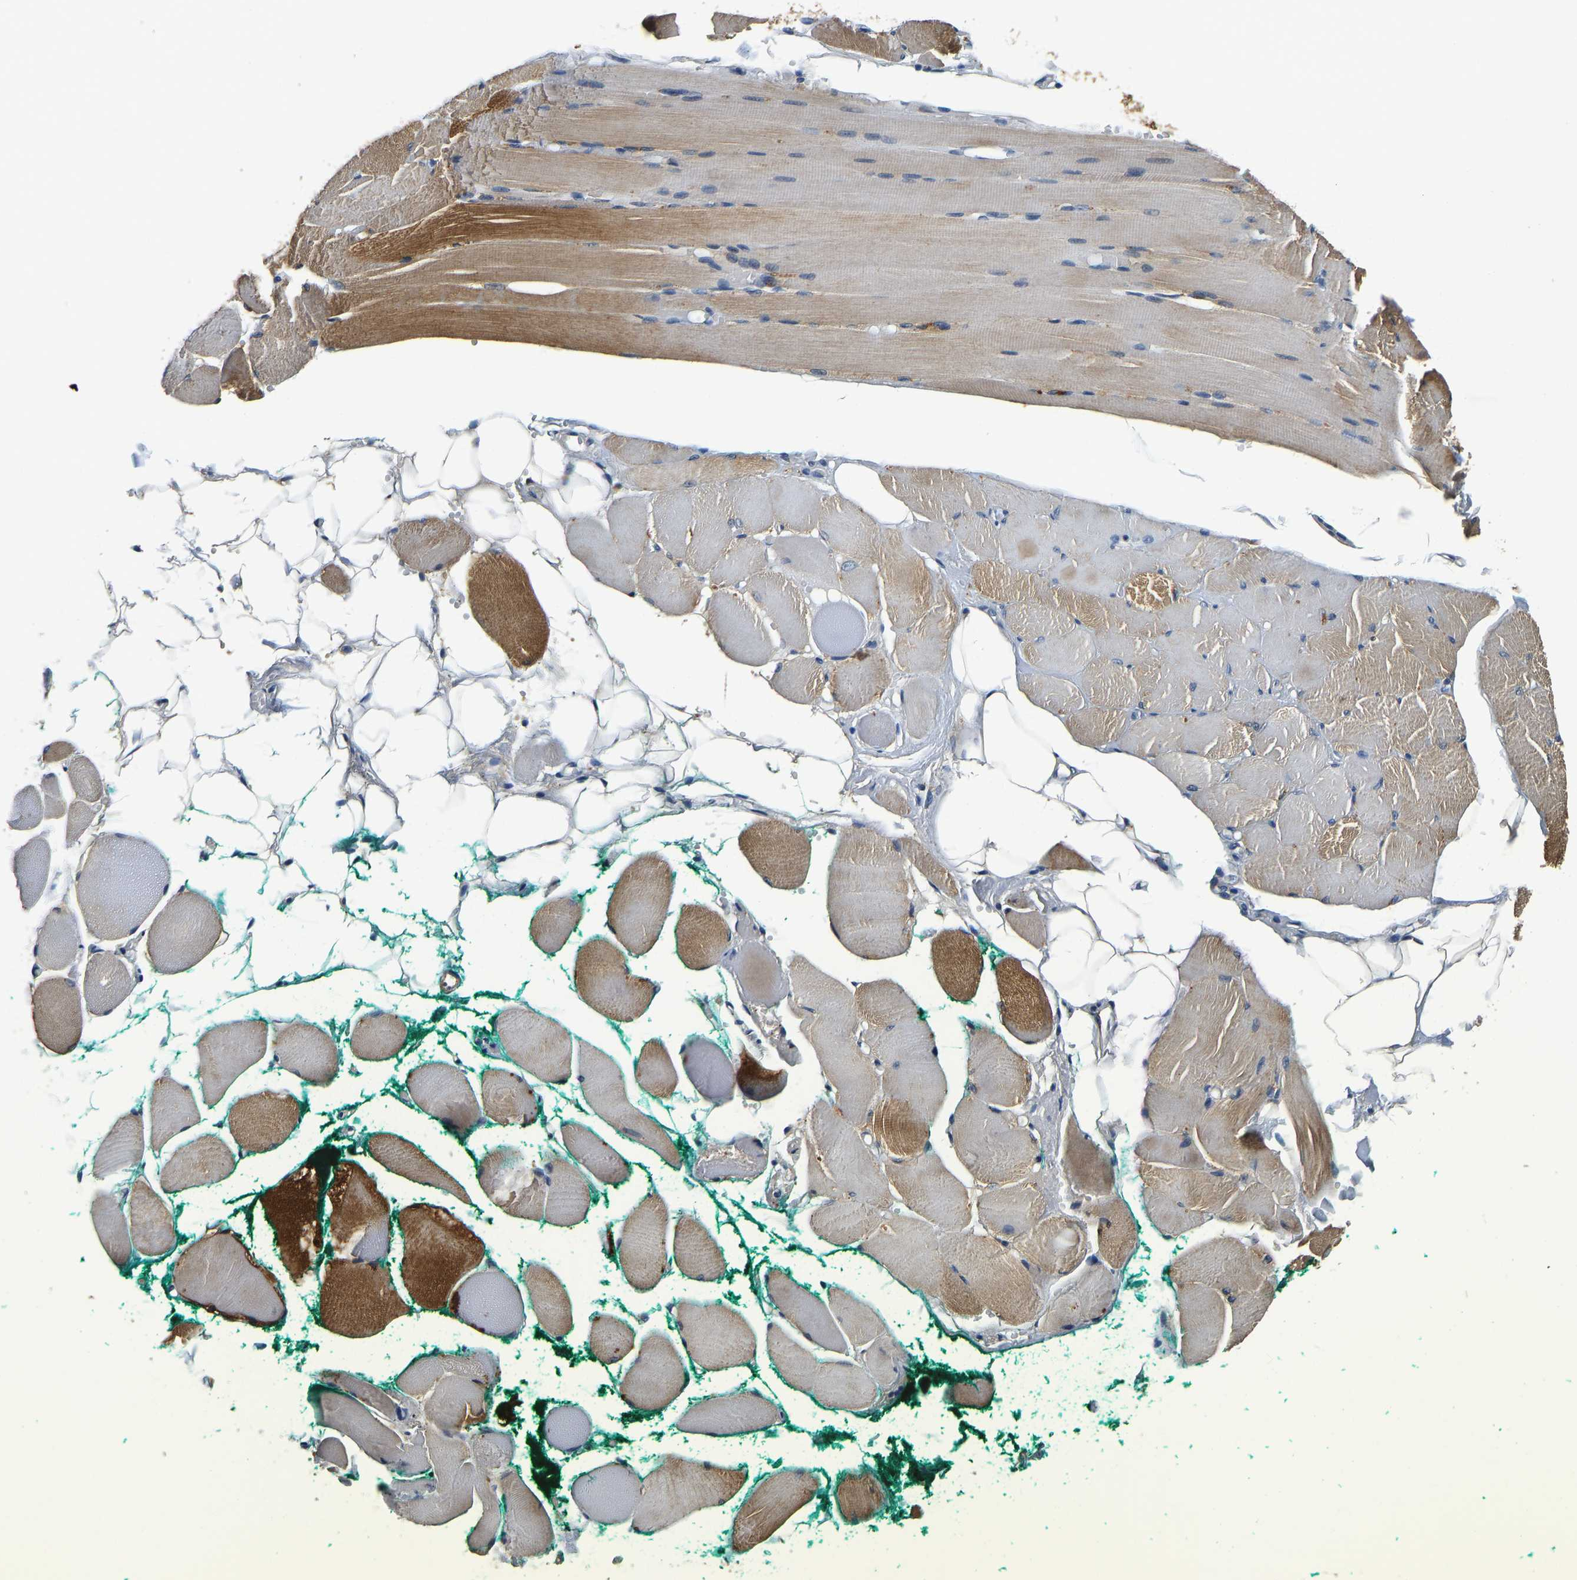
{"staining": {"intensity": "moderate", "quantity": "25%-75%", "location": "cytoplasmic/membranous"}, "tissue": "skeletal muscle", "cell_type": "Myocytes", "image_type": "normal", "snomed": [{"axis": "morphology", "description": "Normal tissue, NOS"}, {"axis": "topography", "description": "Skeletal muscle"}, {"axis": "topography", "description": "Peripheral nerve tissue"}], "caption": "Moderate cytoplasmic/membranous staining for a protein is identified in approximately 25%-75% of myocytes of unremarkable skeletal muscle using IHC.", "gene": "RESF1", "patient": {"sex": "female", "age": 84}}